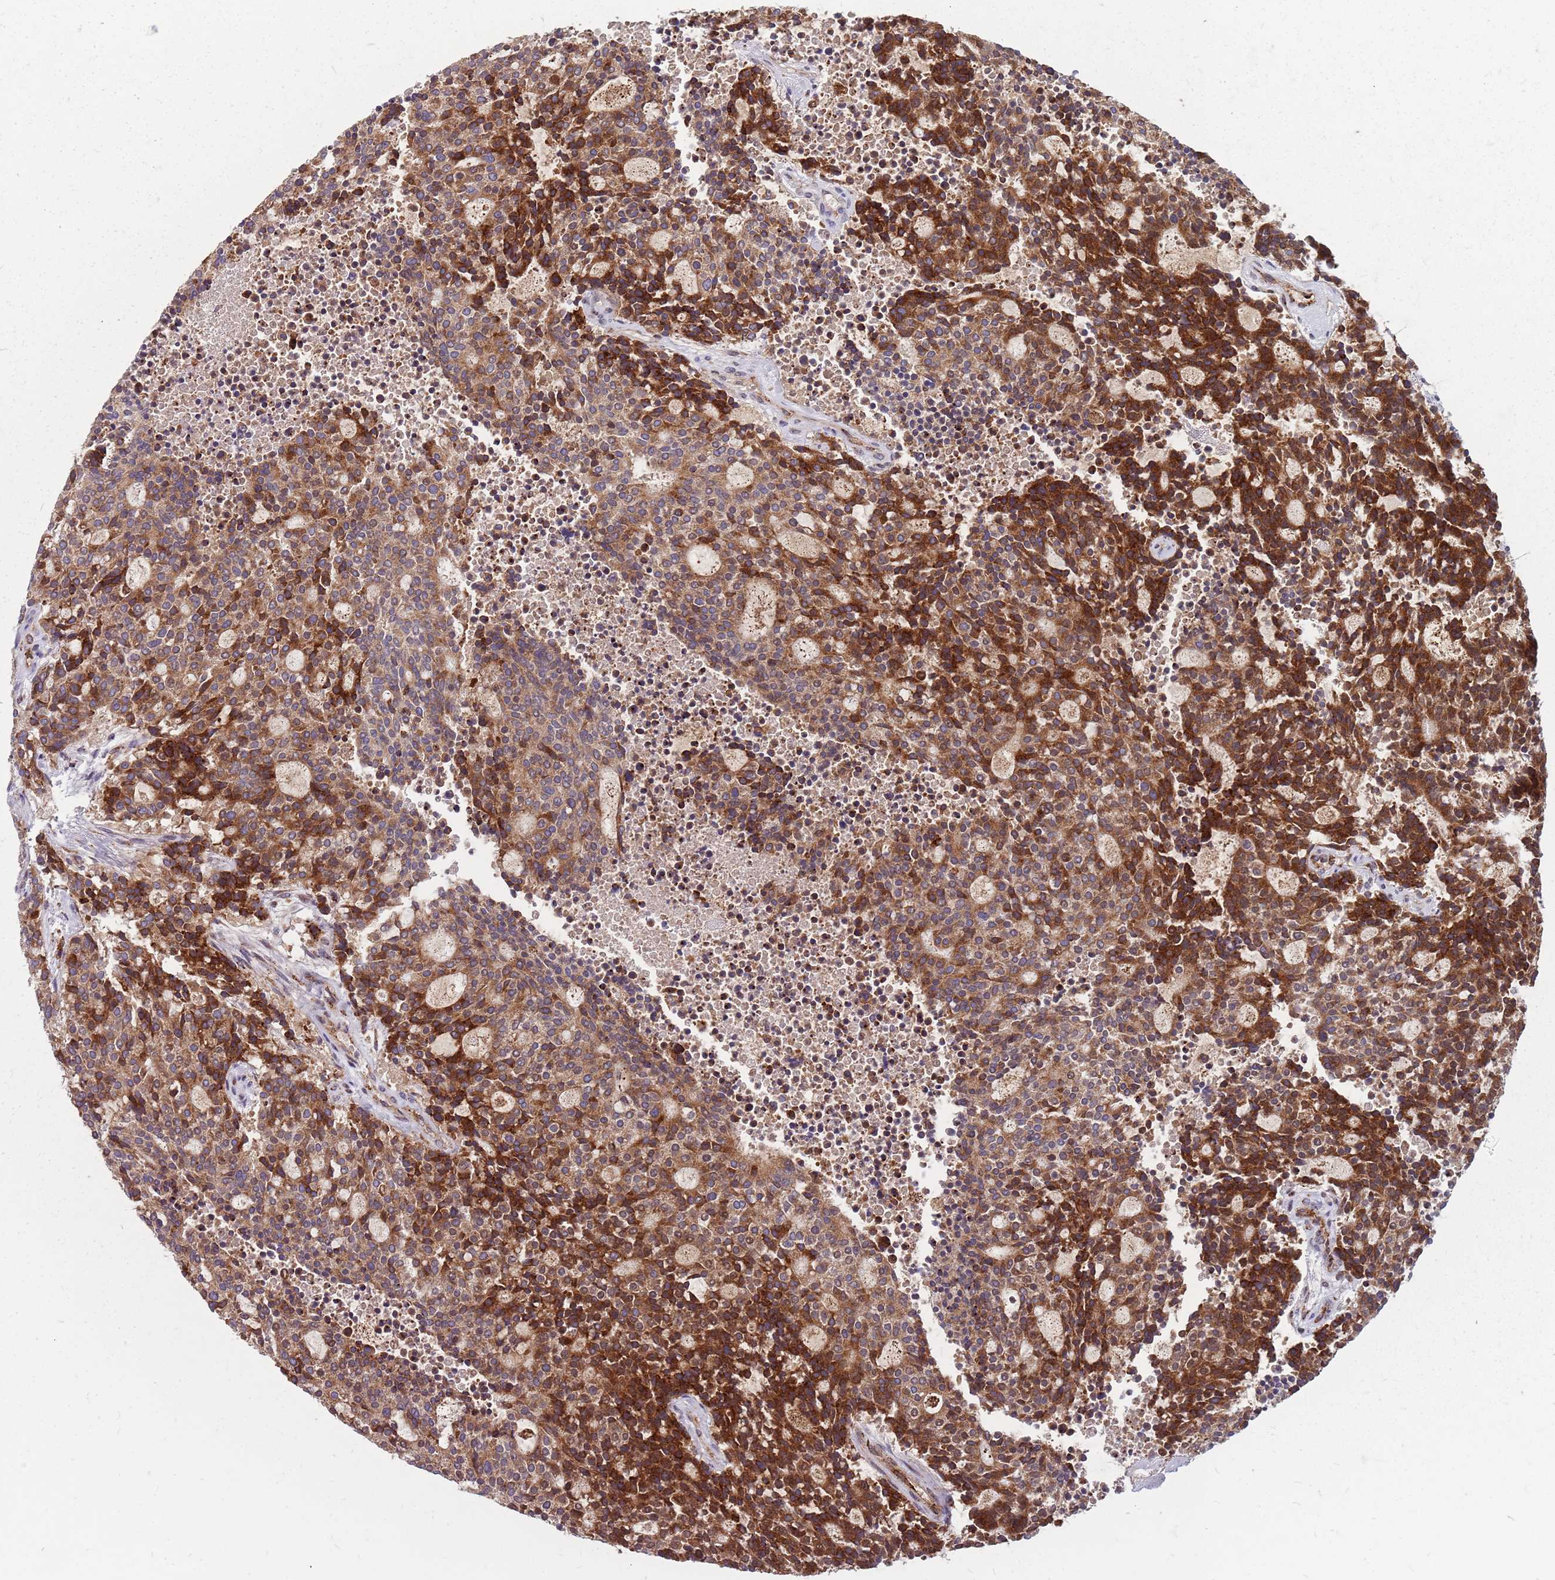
{"staining": {"intensity": "strong", "quantity": ">75%", "location": "cytoplasmic/membranous"}, "tissue": "carcinoid", "cell_type": "Tumor cells", "image_type": "cancer", "snomed": [{"axis": "morphology", "description": "Carcinoid, malignant, NOS"}, {"axis": "topography", "description": "Pancreas"}], "caption": "Protein expression analysis of human malignant carcinoid reveals strong cytoplasmic/membranous positivity in approximately >75% of tumor cells.", "gene": "NME4", "patient": {"sex": "female", "age": 54}}